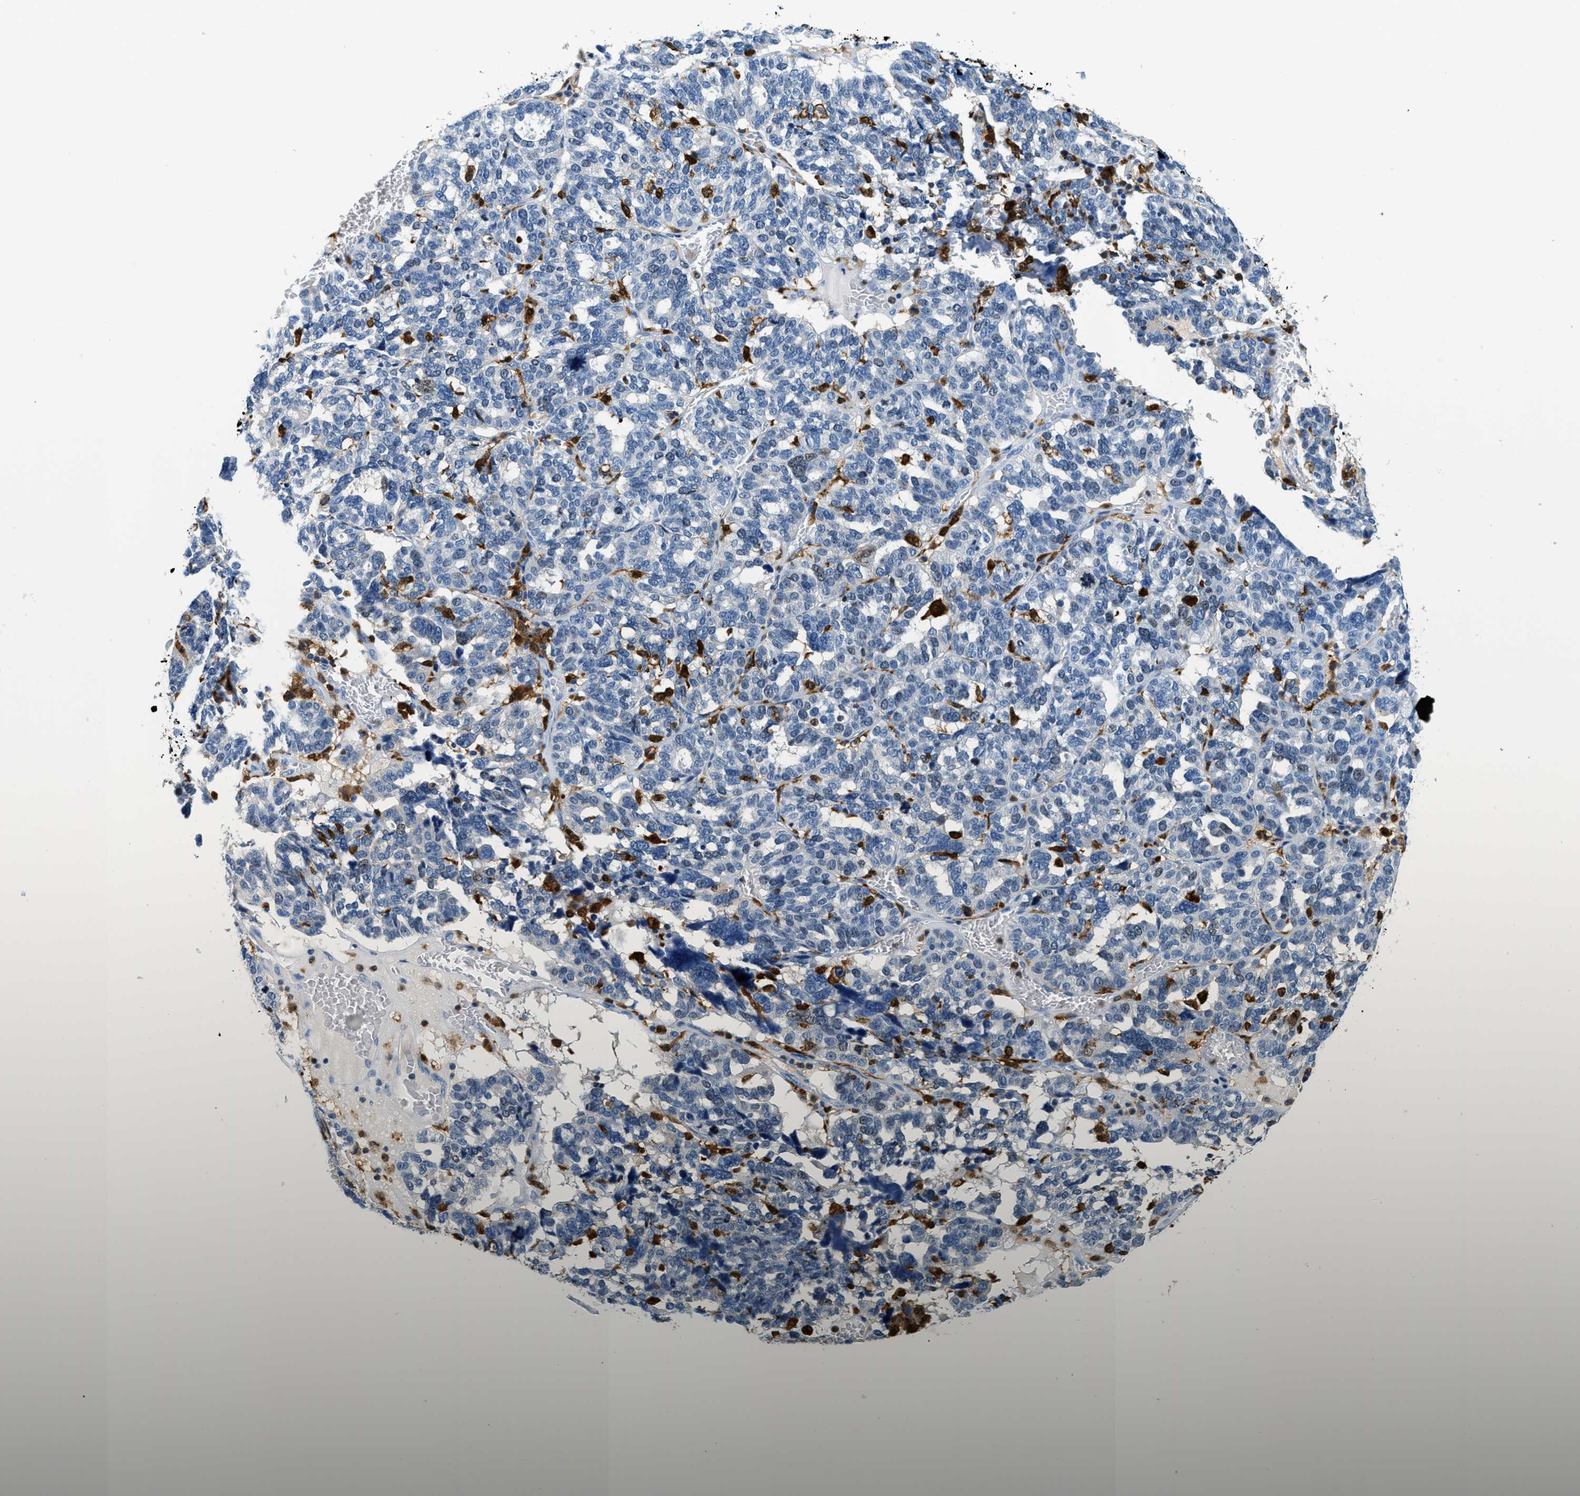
{"staining": {"intensity": "negative", "quantity": "none", "location": "none"}, "tissue": "ovarian cancer", "cell_type": "Tumor cells", "image_type": "cancer", "snomed": [{"axis": "morphology", "description": "Cystadenocarcinoma, serous, NOS"}, {"axis": "topography", "description": "Ovary"}], "caption": "Immunohistochemistry micrograph of neoplastic tissue: ovarian cancer stained with DAB displays no significant protein expression in tumor cells.", "gene": "CAPG", "patient": {"sex": "female", "age": 59}}